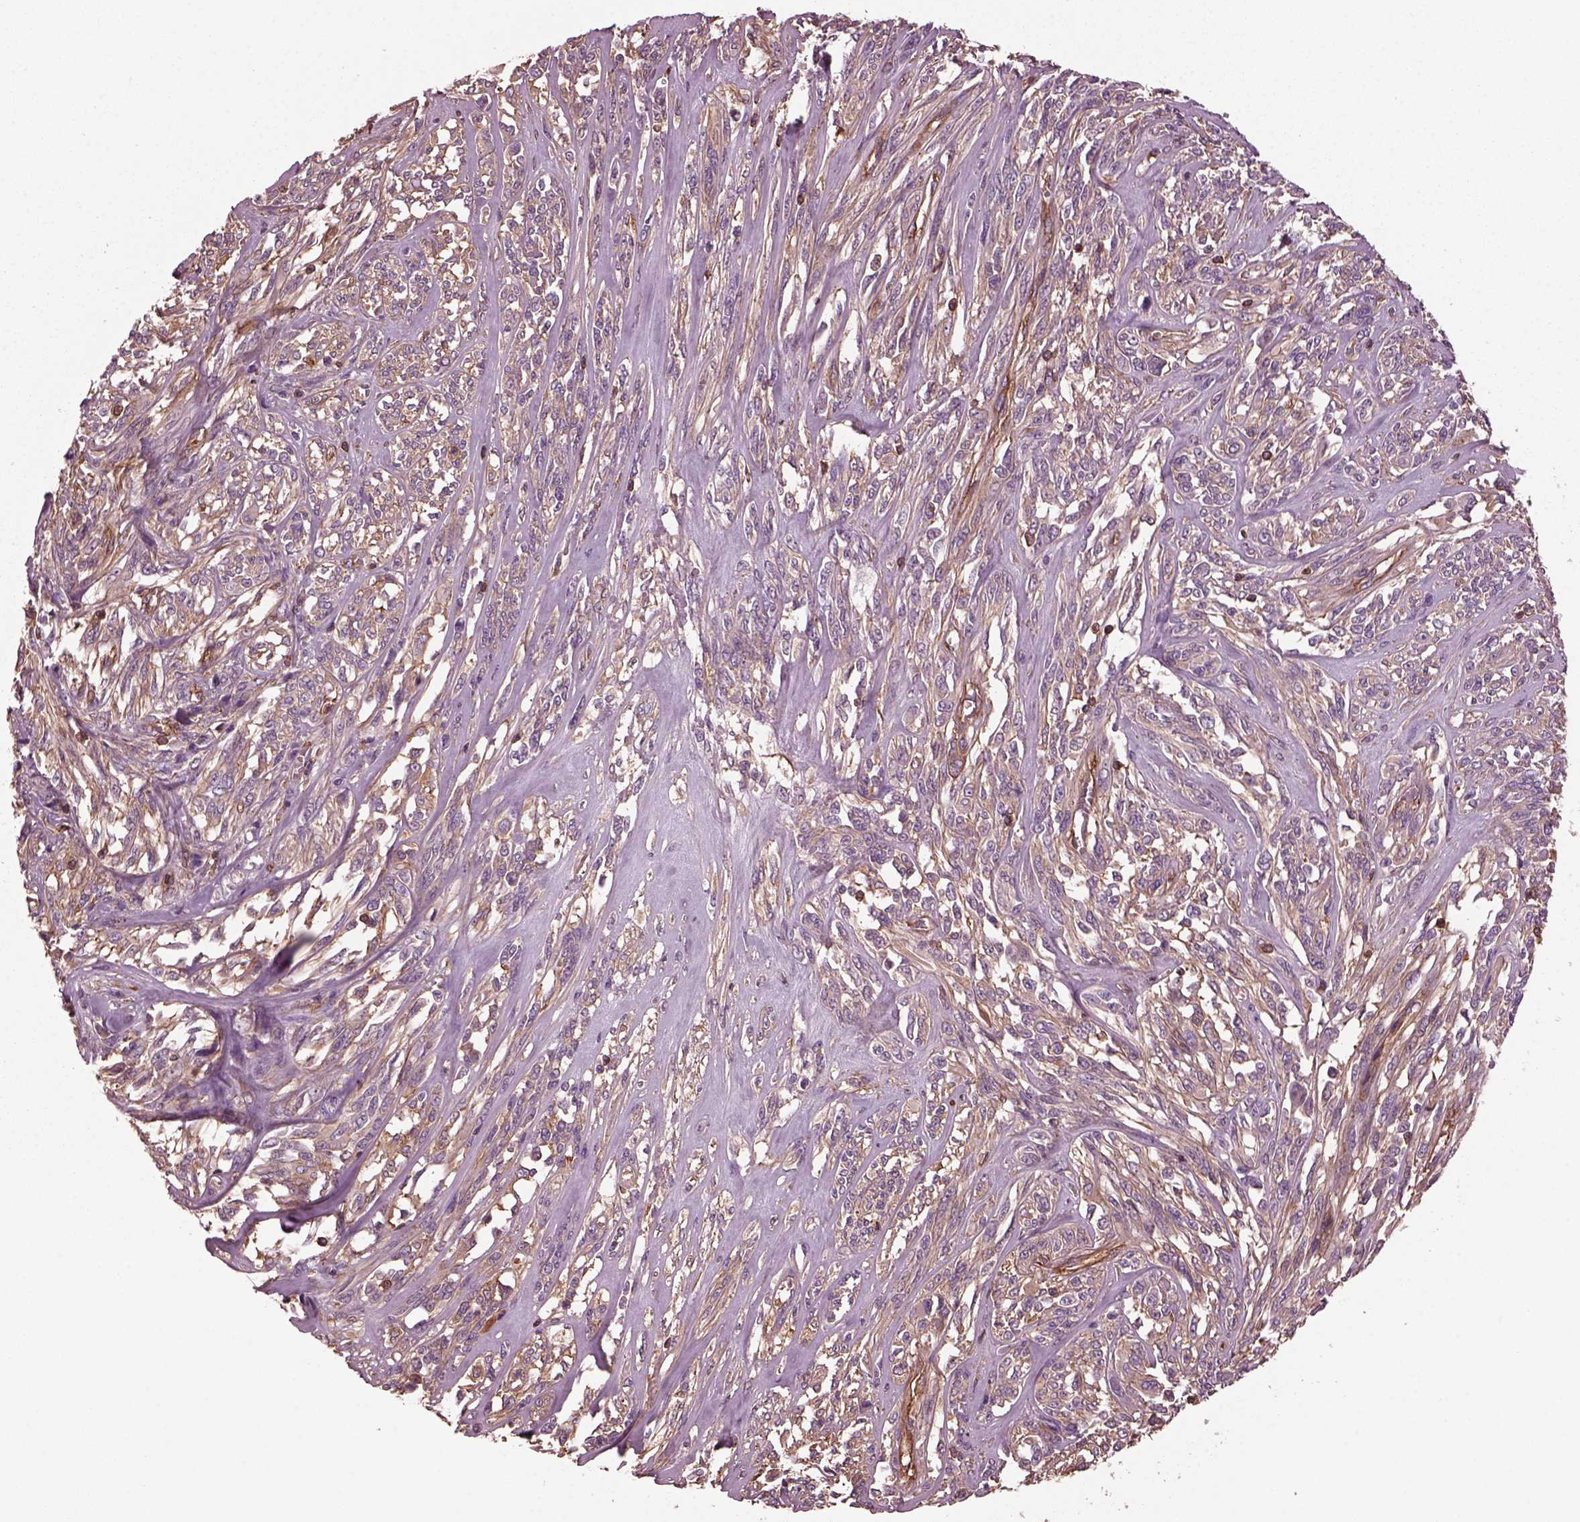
{"staining": {"intensity": "weak", "quantity": ">75%", "location": "cytoplasmic/membranous"}, "tissue": "melanoma", "cell_type": "Tumor cells", "image_type": "cancer", "snomed": [{"axis": "morphology", "description": "Malignant melanoma, NOS"}, {"axis": "topography", "description": "Skin"}], "caption": "Immunohistochemical staining of malignant melanoma demonstrates weak cytoplasmic/membranous protein positivity in approximately >75% of tumor cells. The staining was performed using DAB to visualize the protein expression in brown, while the nuclei were stained in blue with hematoxylin (Magnification: 20x).", "gene": "MYL6", "patient": {"sex": "female", "age": 91}}